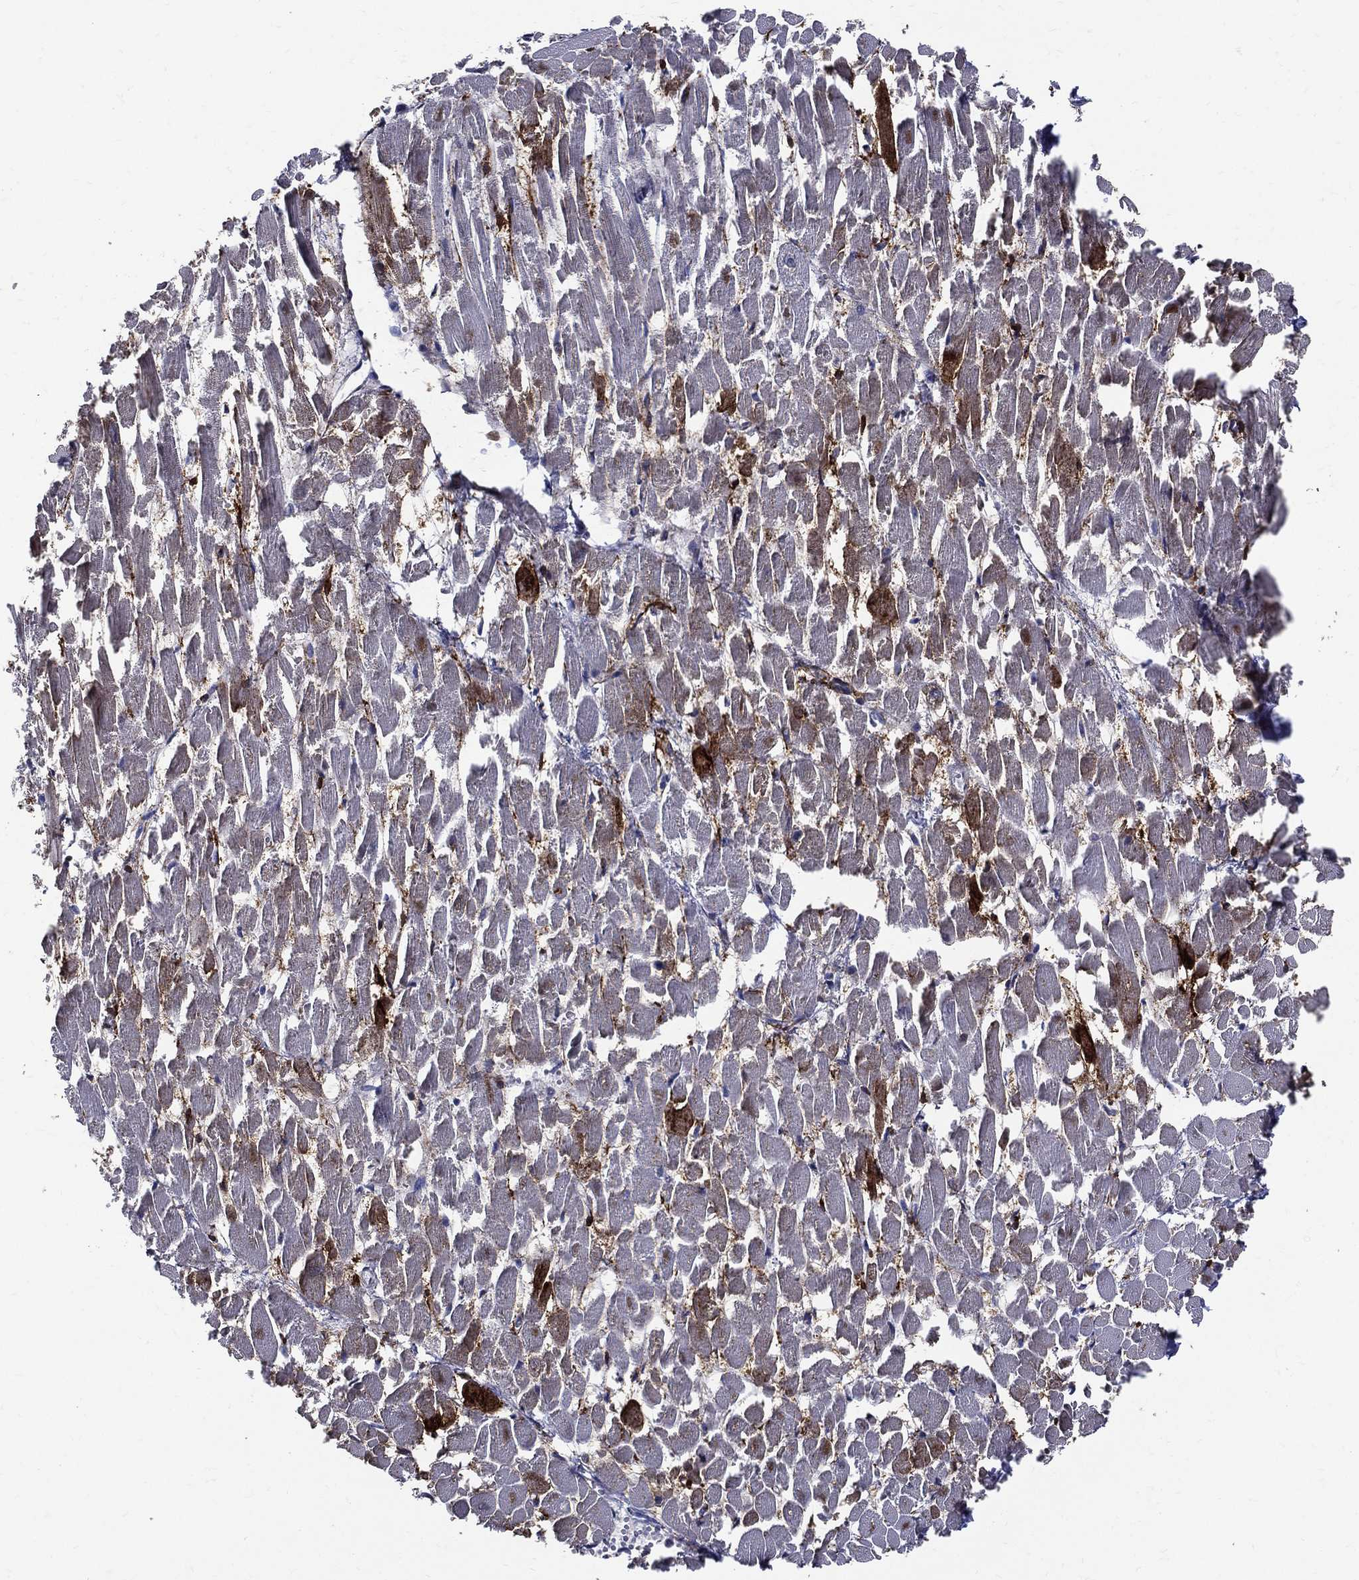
{"staining": {"intensity": "moderate", "quantity": "<25%", "location": "cytoplasmic/membranous"}, "tissue": "heart muscle", "cell_type": "Cardiomyocytes", "image_type": "normal", "snomed": [{"axis": "morphology", "description": "Normal tissue, NOS"}, {"axis": "topography", "description": "Heart"}], "caption": "Immunohistochemistry (IHC) photomicrograph of benign heart muscle: human heart muscle stained using immunohistochemistry (IHC) demonstrates low levels of moderate protein expression localized specifically in the cytoplasmic/membranous of cardiomyocytes, appearing as a cytoplasmic/membranous brown color.", "gene": "ACE2", "patient": {"sex": "male", "age": 64}}